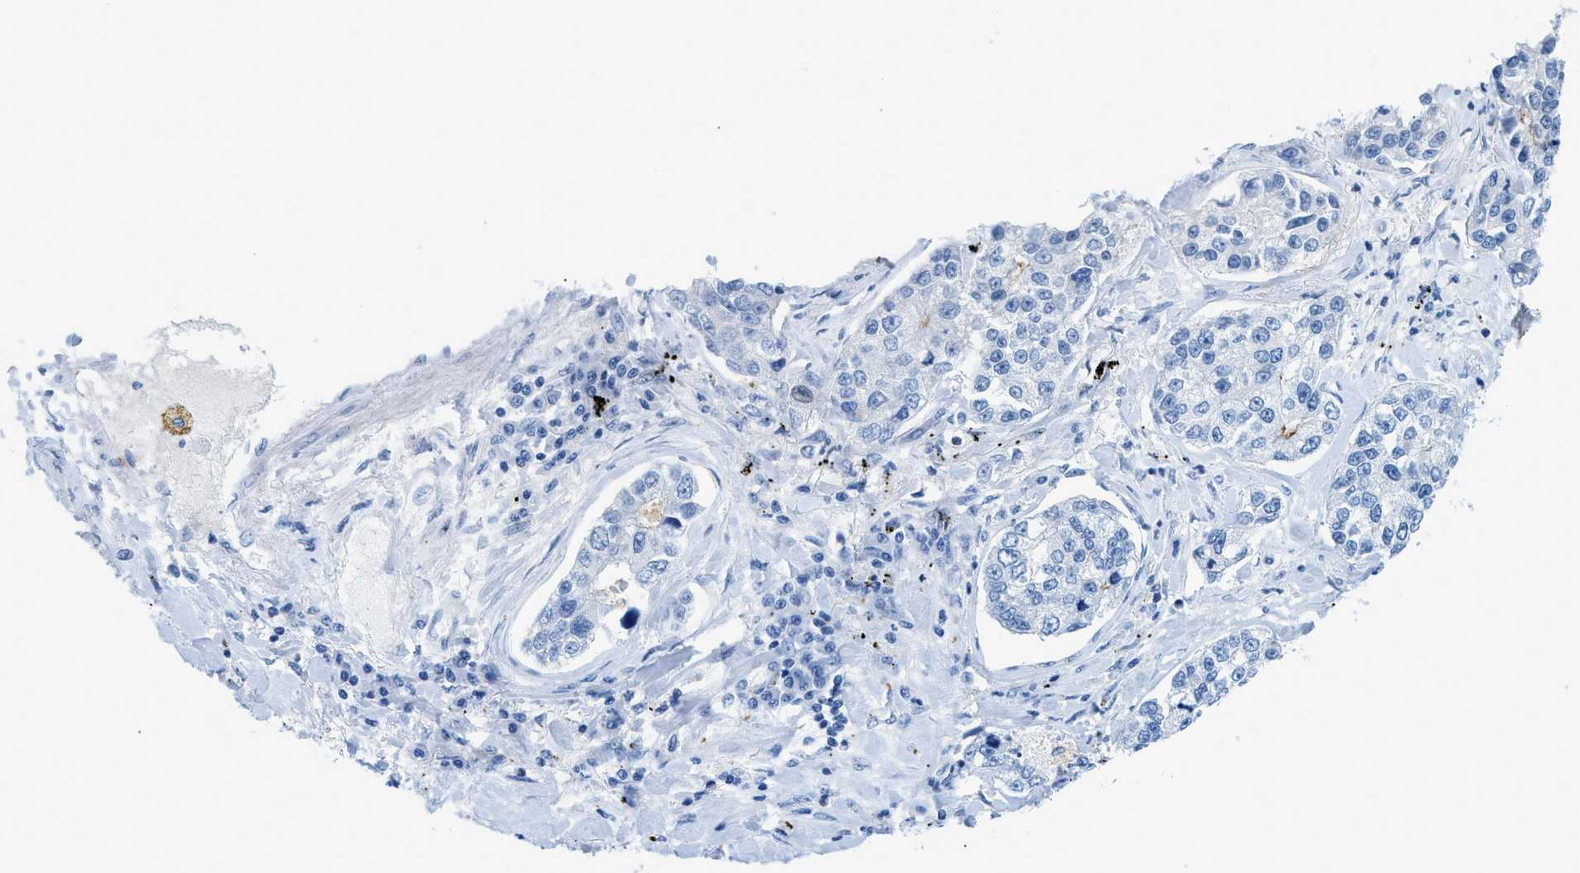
{"staining": {"intensity": "negative", "quantity": "none", "location": "none"}, "tissue": "lung cancer", "cell_type": "Tumor cells", "image_type": "cancer", "snomed": [{"axis": "morphology", "description": "Adenocarcinoma, NOS"}, {"axis": "topography", "description": "Lung"}], "caption": "High magnification brightfield microscopy of lung adenocarcinoma stained with DAB (3,3'-diaminobenzidine) (brown) and counterstained with hematoxylin (blue): tumor cells show no significant expression. (DAB (3,3'-diaminobenzidine) immunohistochemistry (IHC) visualized using brightfield microscopy, high magnification).", "gene": "FDCSP", "patient": {"sex": "male", "age": 49}}